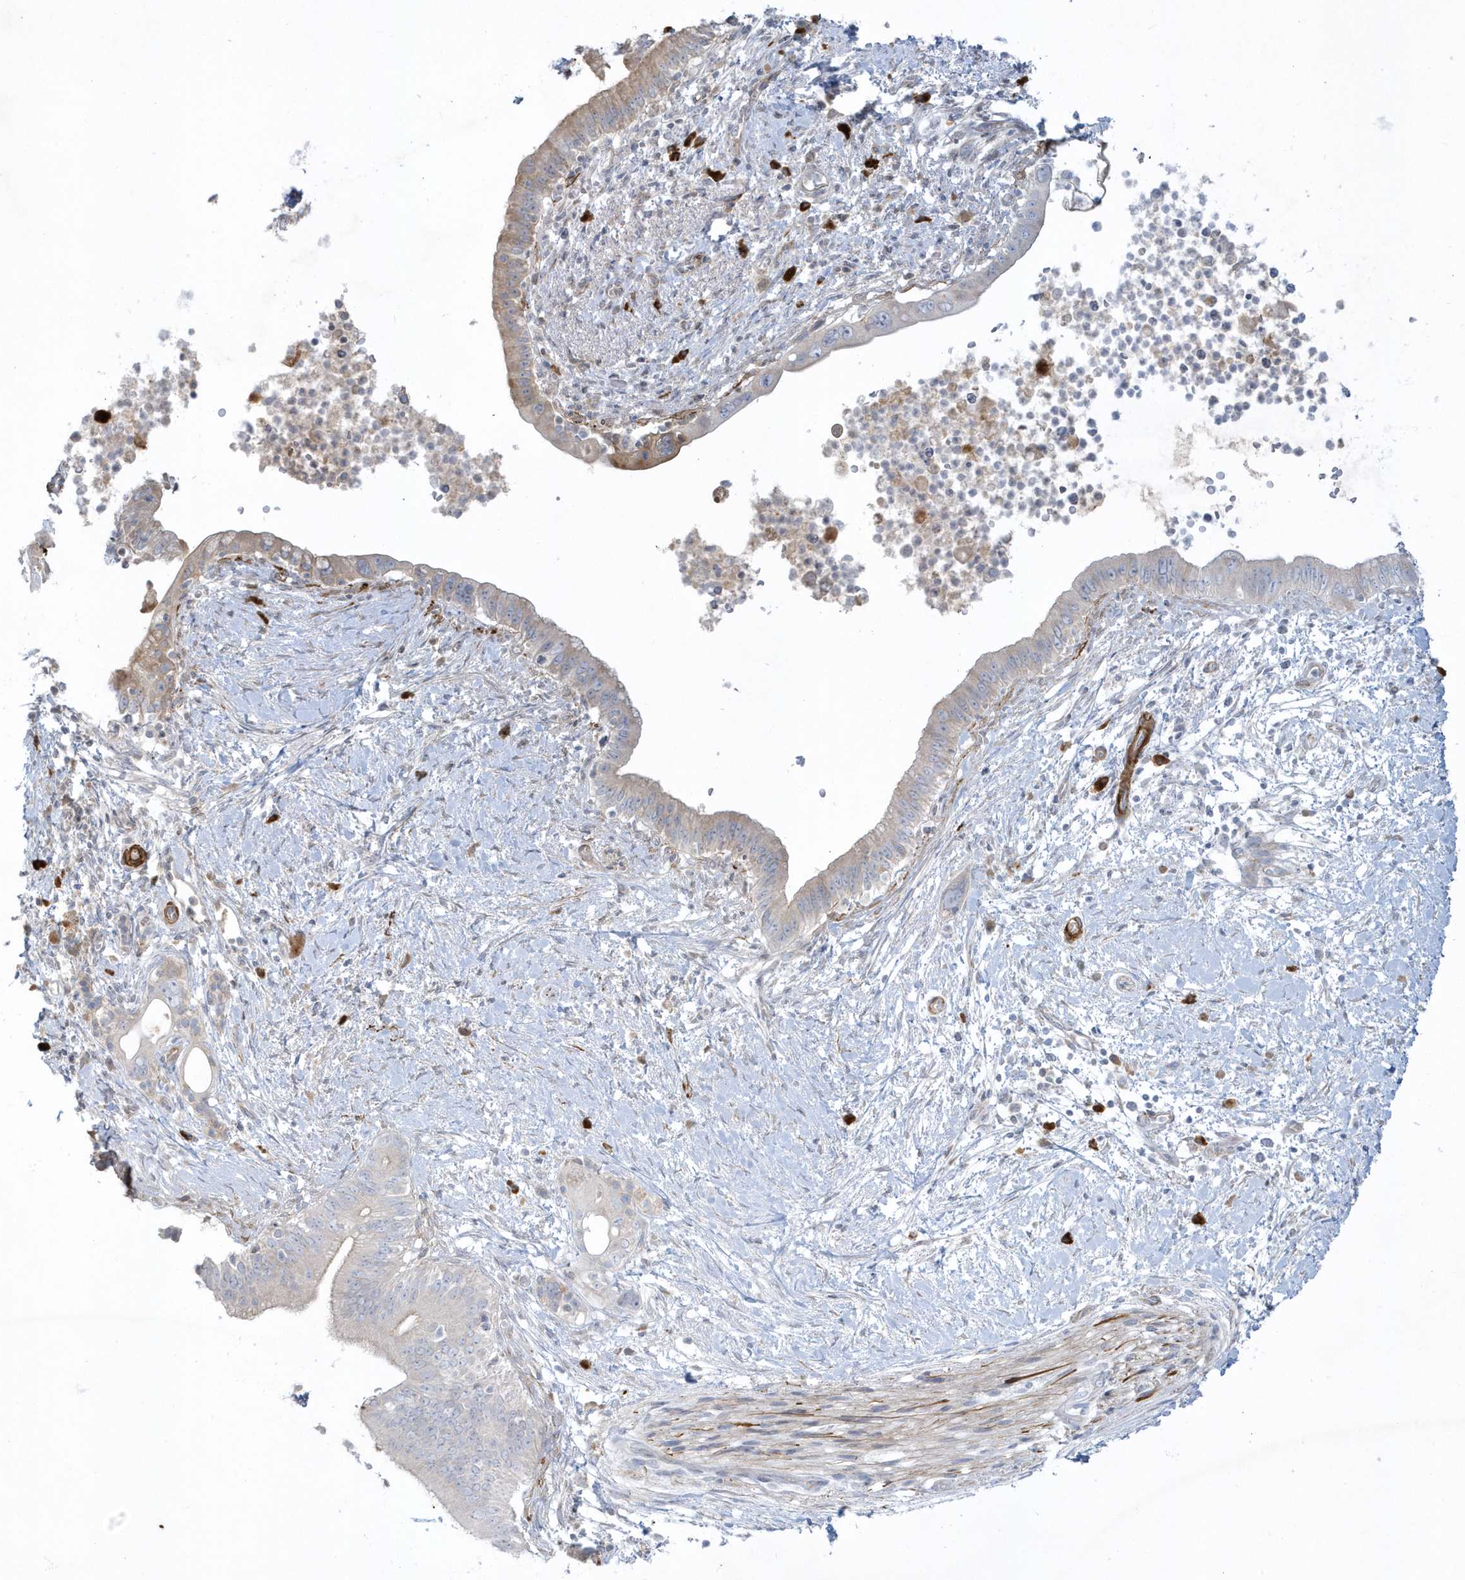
{"staining": {"intensity": "weak", "quantity": "<25%", "location": "cytoplasmic/membranous"}, "tissue": "pancreatic cancer", "cell_type": "Tumor cells", "image_type": "cancer", "snomed": [{"axis": "morphology", "description": "Adenocarcinoma, NOS"}, {"axis": "topography", "description": "Pancreas"}], "caption": "Photomicrograph shows no significant protein staining in tumor cells of pancreatic cancer (adenocarcinoma).", "gene": "THADA", "patient": {"sex": "male", "age": 68}}